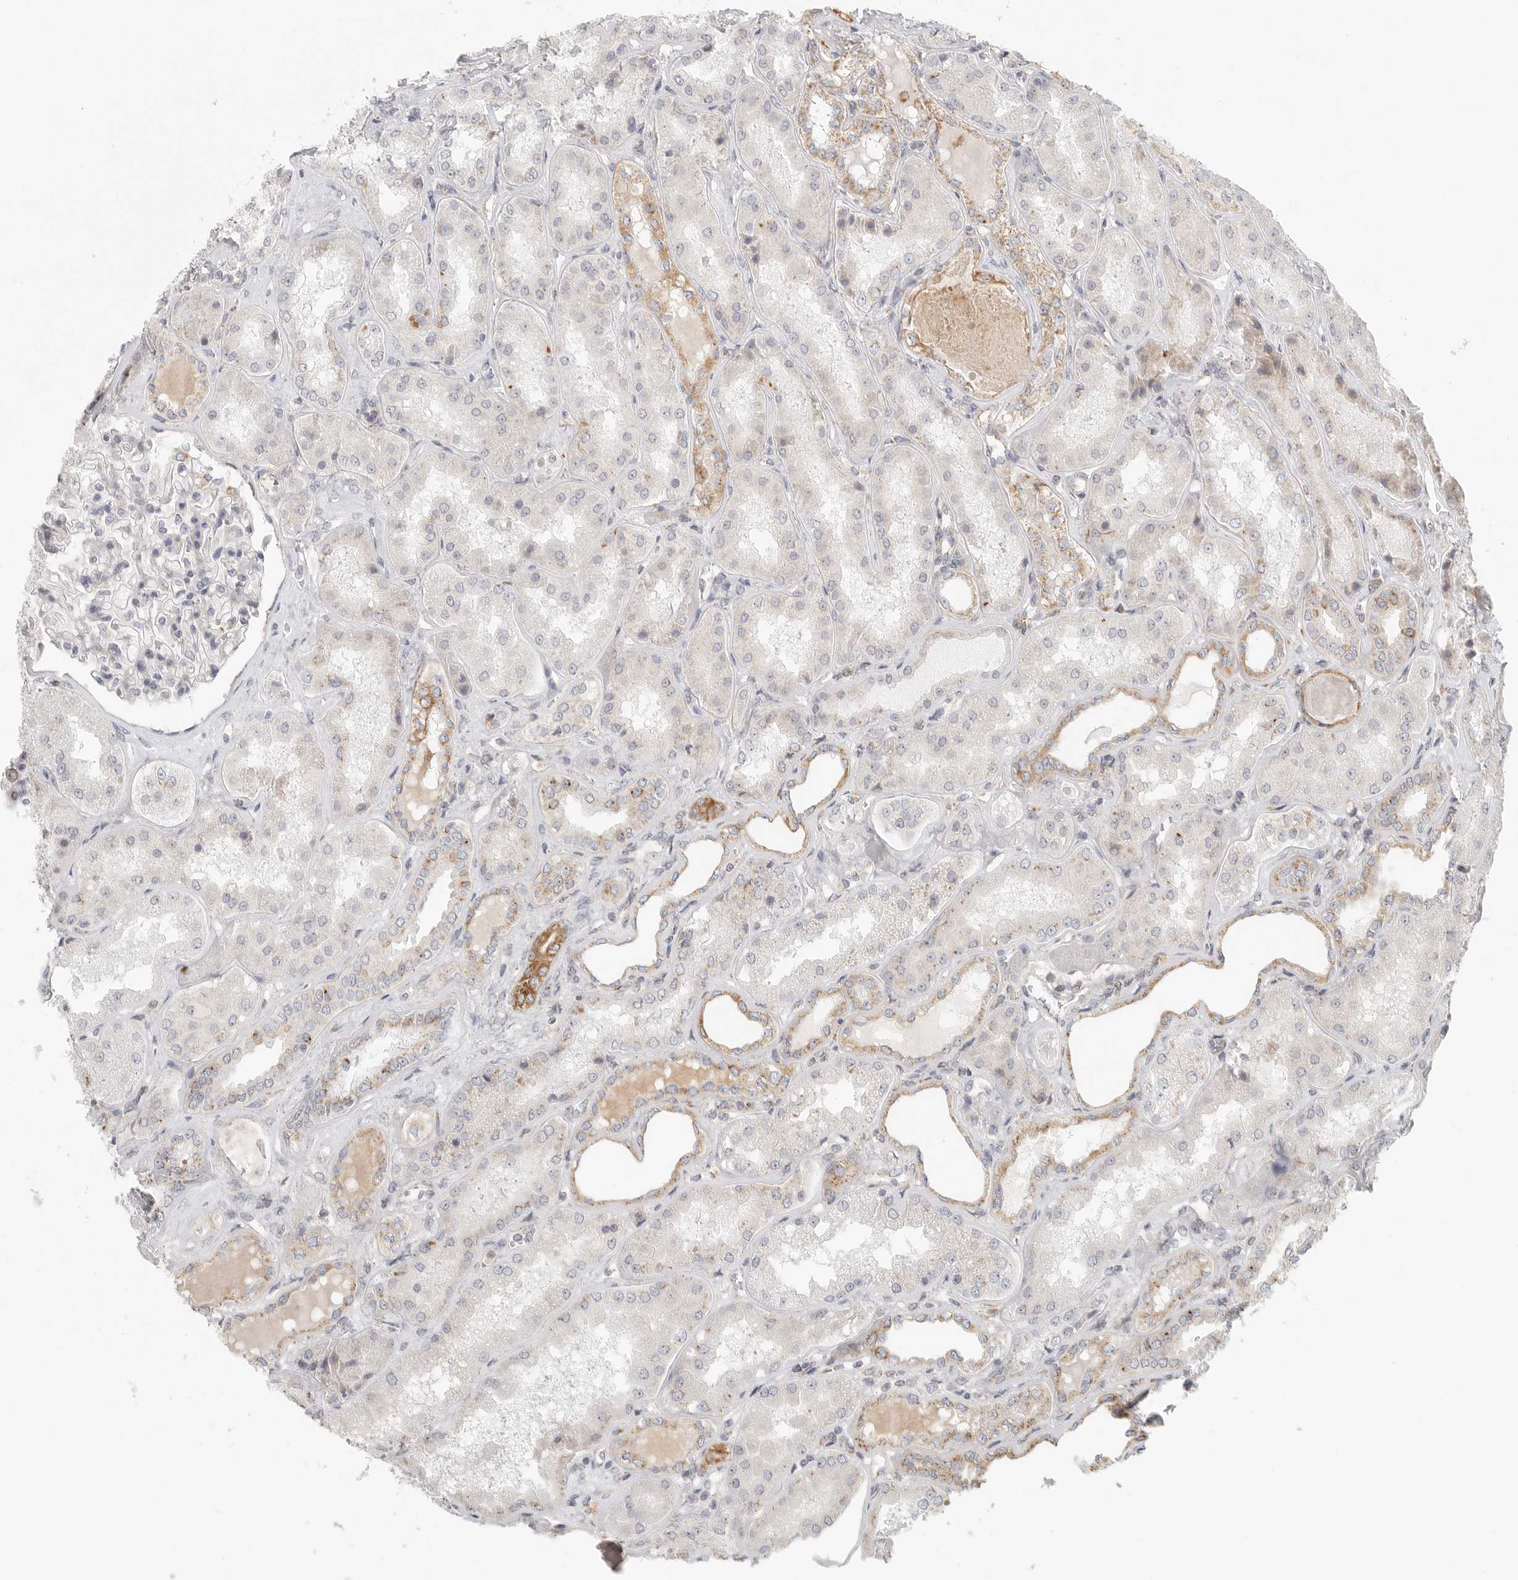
{"staining": {"intensity": "moderate", "quantity": "<25%", "location": "cytoplasmic/membranous"}, "tissue": "kidney", "cell_type": "Cells in glomeruli", "image_type": "normal", "snomed": [{"axis": "morphology", "description": "Normal tissue, NOS"}, {"axis": "topography", "description": "Kidney"}], "caption": "High-power microscopy captured an immunohistochemistry photomicrograph of benign kidney, revealing moderate cytoplasmic/membranous positivity in about <25% of cells in glomeruli.", "gene": "SLC25A26", "patient": {"sex": "female", "age": 56}}